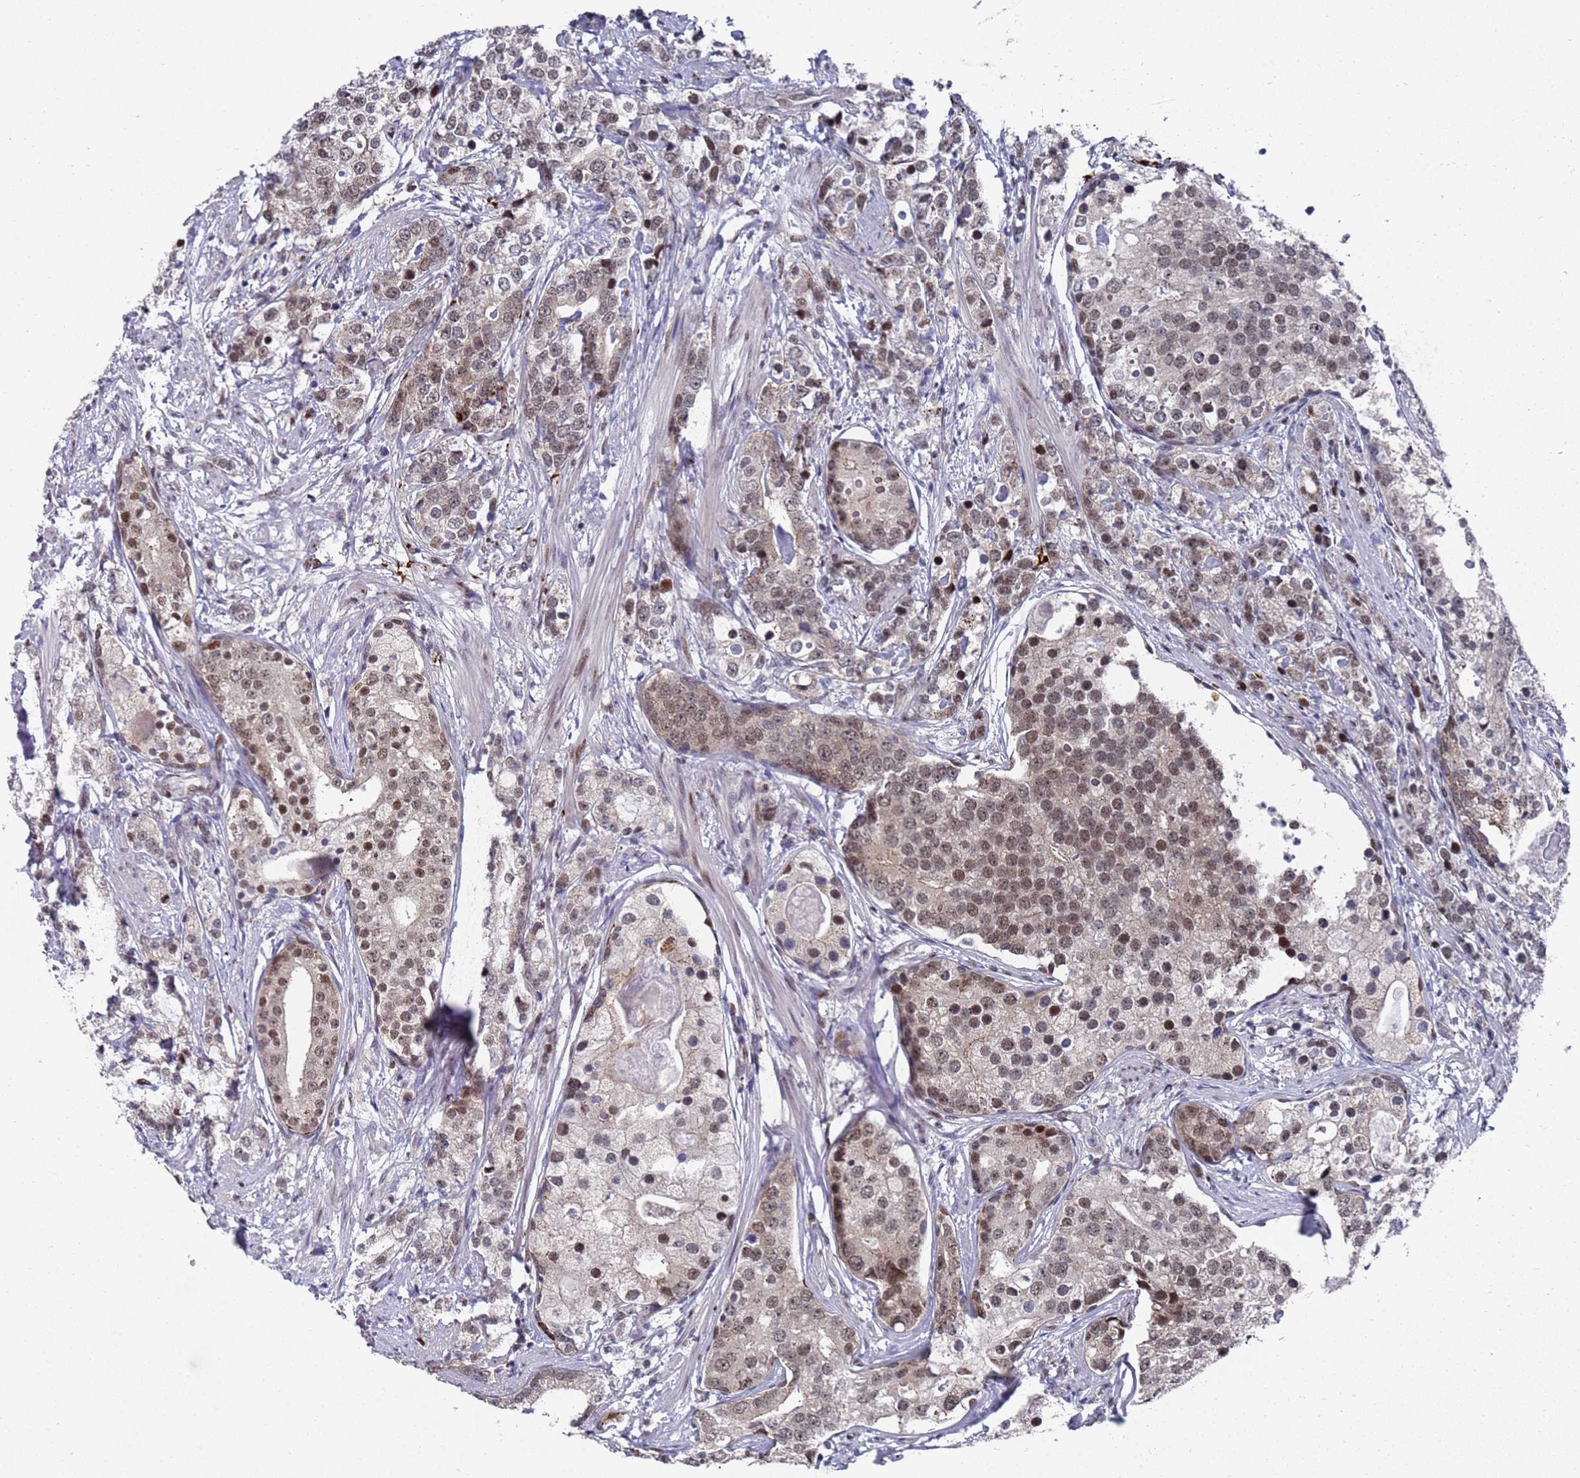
{"staining": {"intensity": "moderate", "quantity": ">75%", "location": "nuclear"}, "tissue": "prostate cancer", "cell_type": "Tumor cells", "image_type": "cancer", "snomed": [{"axis": "morphology", "description": "Adenocarcinoma, High grade"}, {"axis": "topography", "description": "Prostate"}], "caption": "Immunohistochemistry (IHC) (DAB (3,3'-diaminobenzidine)) staining of prostate cancer (adenocarcinoma (high-grade)) shows moderate nuclear protein positivity in approximately >75% of tumor cells.", "gene": "COPS6", "patient": {"sex": "male", "age": 69}}